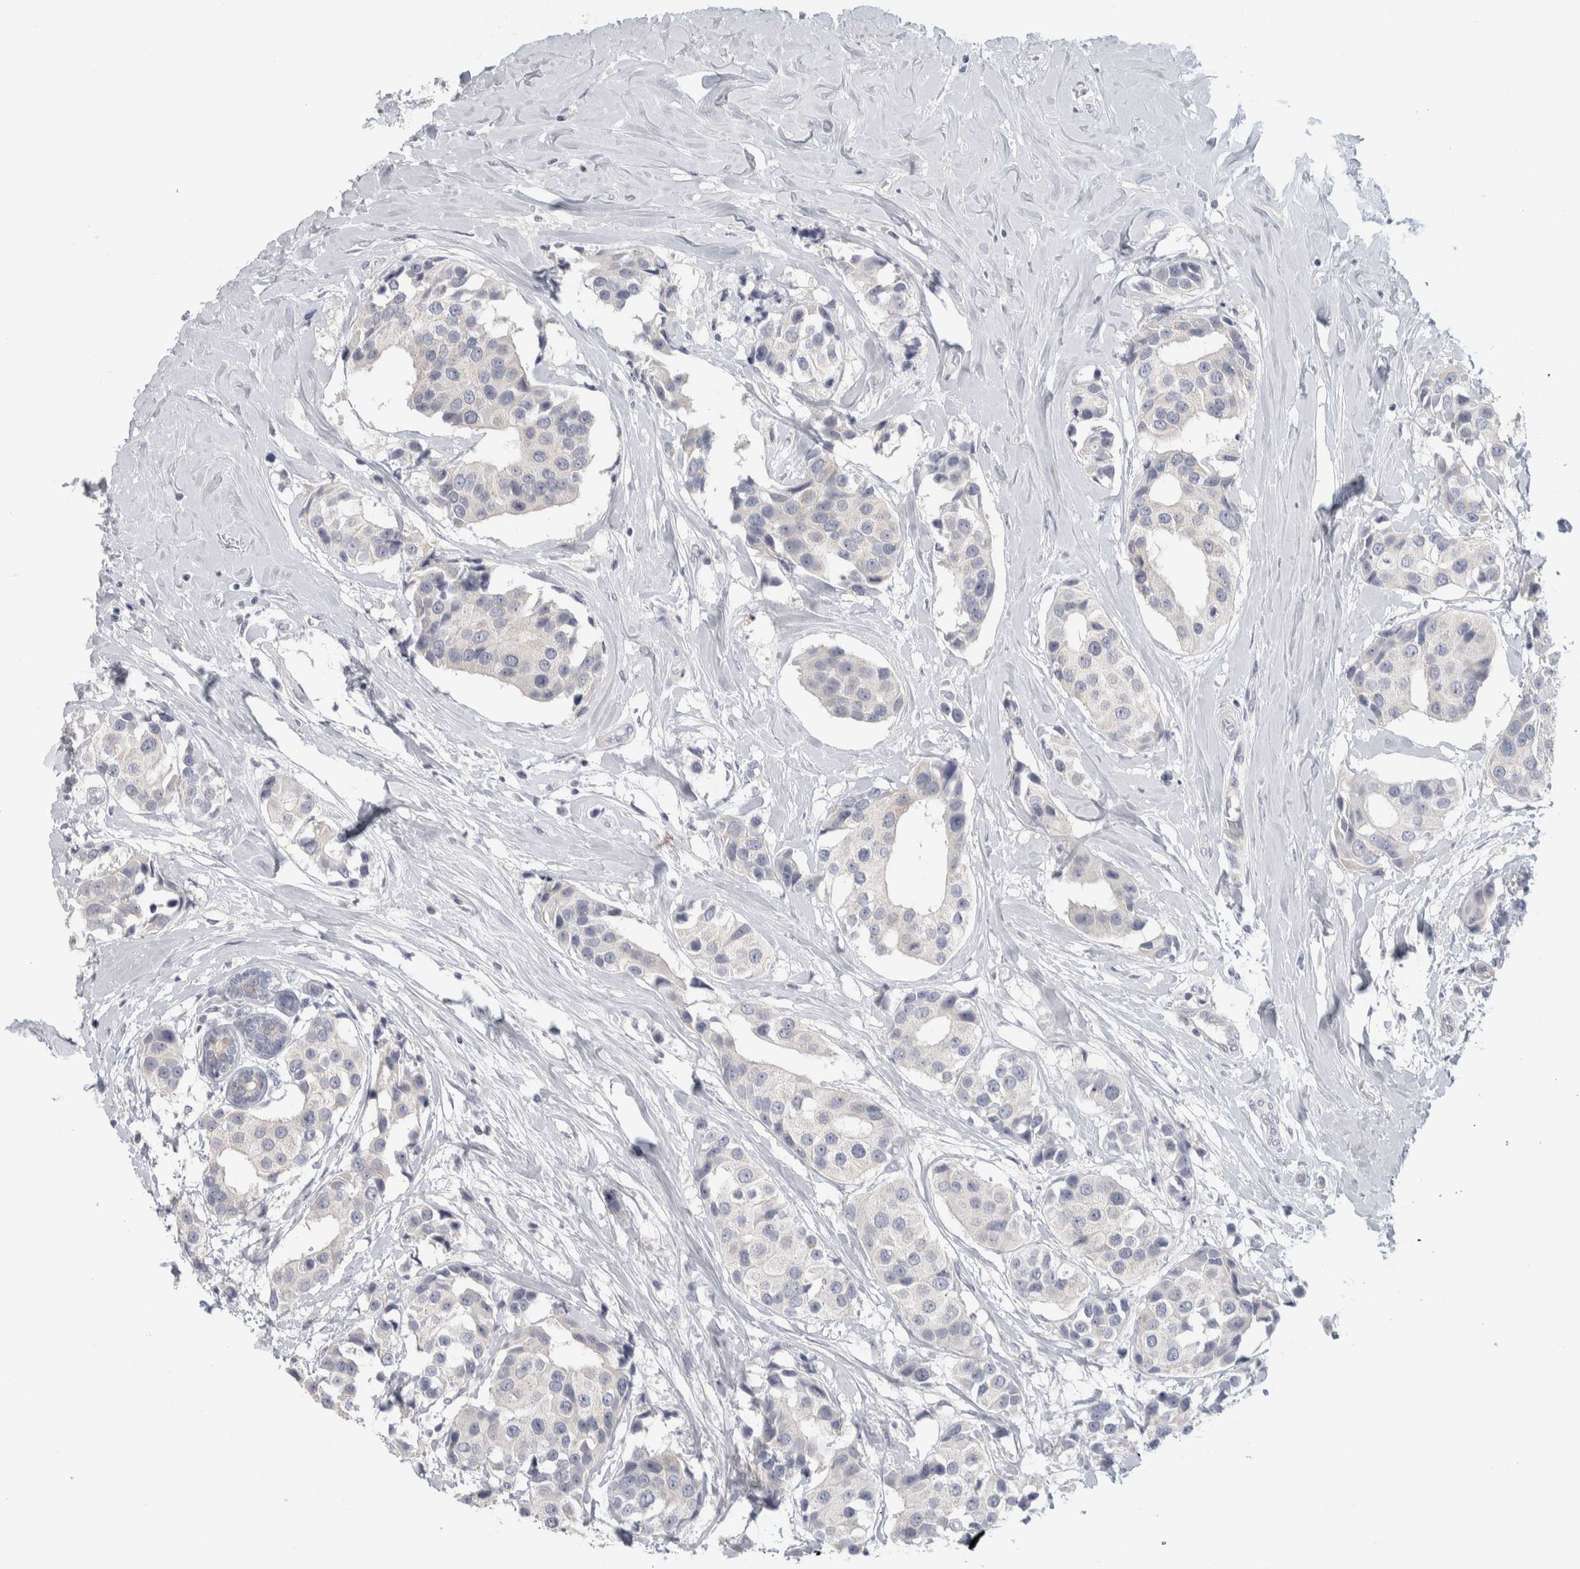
{"staining": {"intensity": "negative", "quantity": "none", "location": "none"}, "tissue": "breast cancer", "cell_type": "Tumor cells", "image_type": "cancer", "snomed": [{"axis": "morphology", "description": "Normal tissue, NOS"}, {"axis": "morphology", "description": "Duct carcinoma"}, {"axis": "topography", "description": "Breast"}], "caption": "Immunohistochemical staining of breast cancer (intraductal carcinoma) reveals no significant positivity in tumor cells.", "gene": "DCXR", "patient": {"sex": "female", "age": 39}}